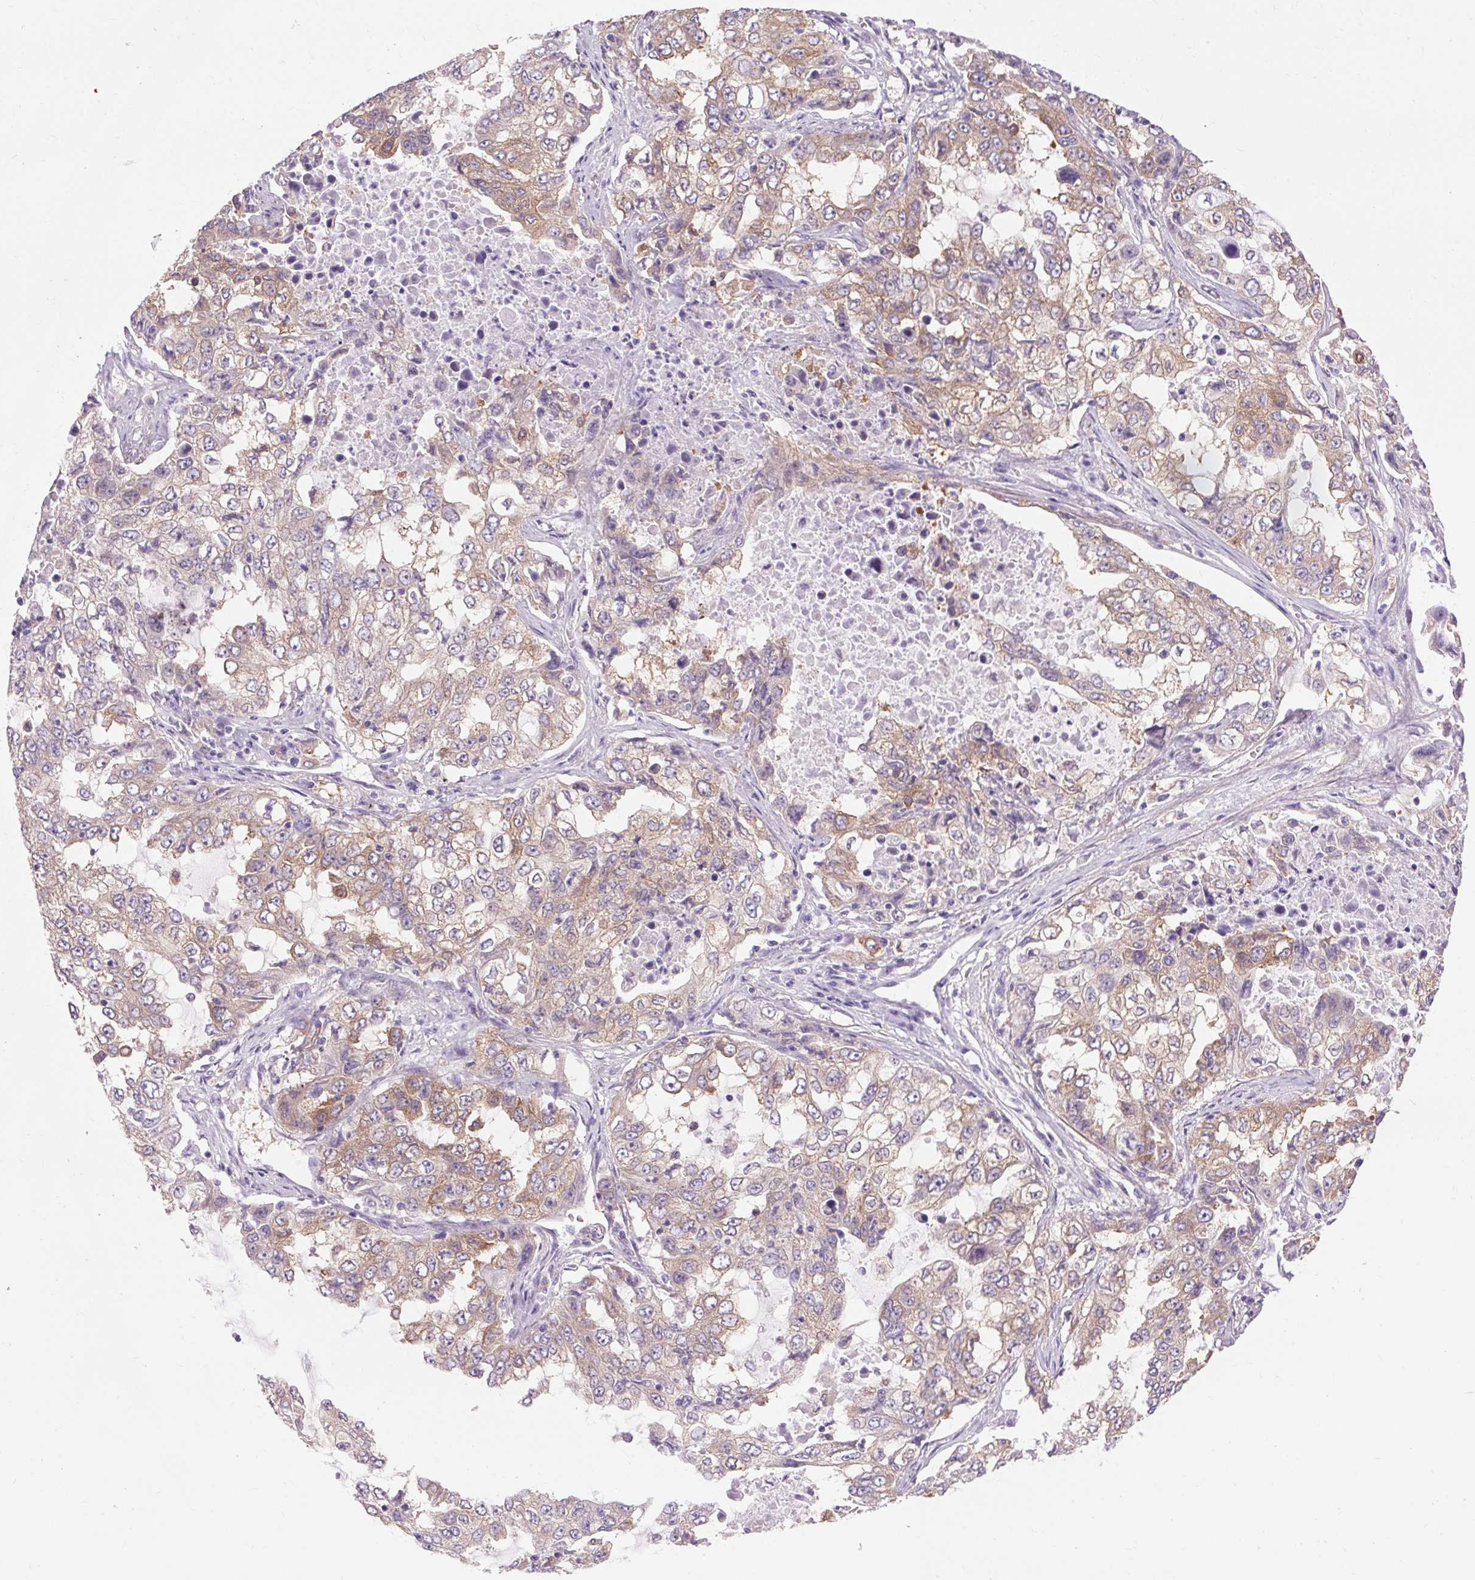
{"staining": {"intensity": "weak", "quantity": ">75%", "location": "cytoplasmic/membranous"}, "tissue": "lung cancer", "cell_type": "Tumor cells", "image_type": "cancer", "snomed": [{"axis": "morphology", "description": "Adenocarcinoma, NOS"}, {"axis": "topography", "description": "Lung"}], "caption": "Protein analysis of lung cancer tissue reveals weak cytoplasmic/membranous positivity in about >75% of tumor cells. (DAB = brown stain, brightfield microscopy at high magnification).", "gene": "SOWAHC", "patient": {"sex": "female", "age": 61}}